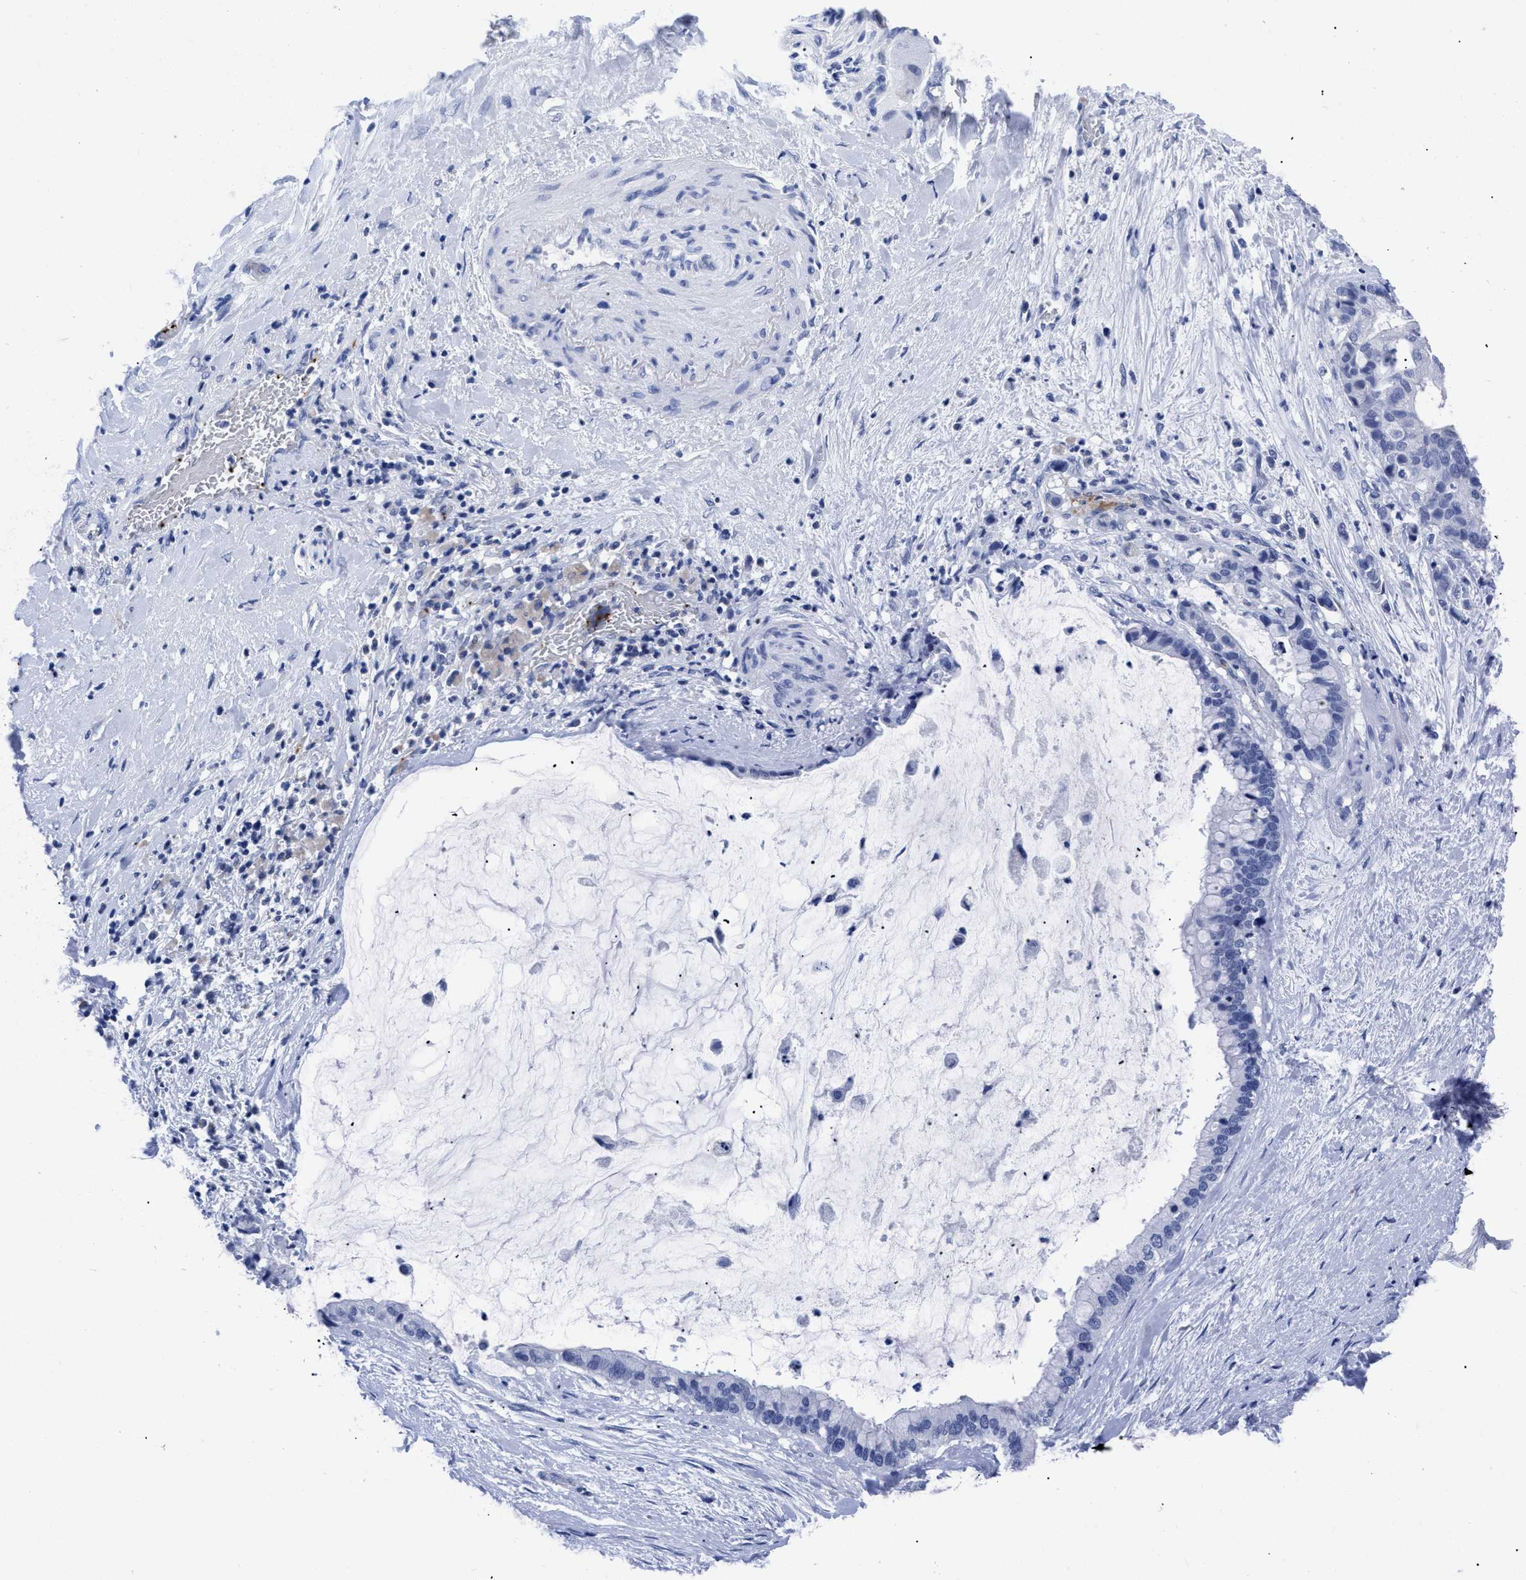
{"staining": {"intensity": "negative", "quantity": "none", "location": "none"}, "tissue": "pancreatic cancer", "cell_type": "Tumor cells", "image_type": "cancer", "snomed": [{"axis": "morphology", "description": "Adenocarcinoma, NOS"}, {"axis": "topography", "description": "Pancreas"}], "caption": "The histopathology image shows no significant staining in tumor cells of adenocarcinoma (pancreatic). (IHC, brightfield microscopy, high magnification).", "gene": "TREML1", "patient": {"sex": "male", "age": 41}}